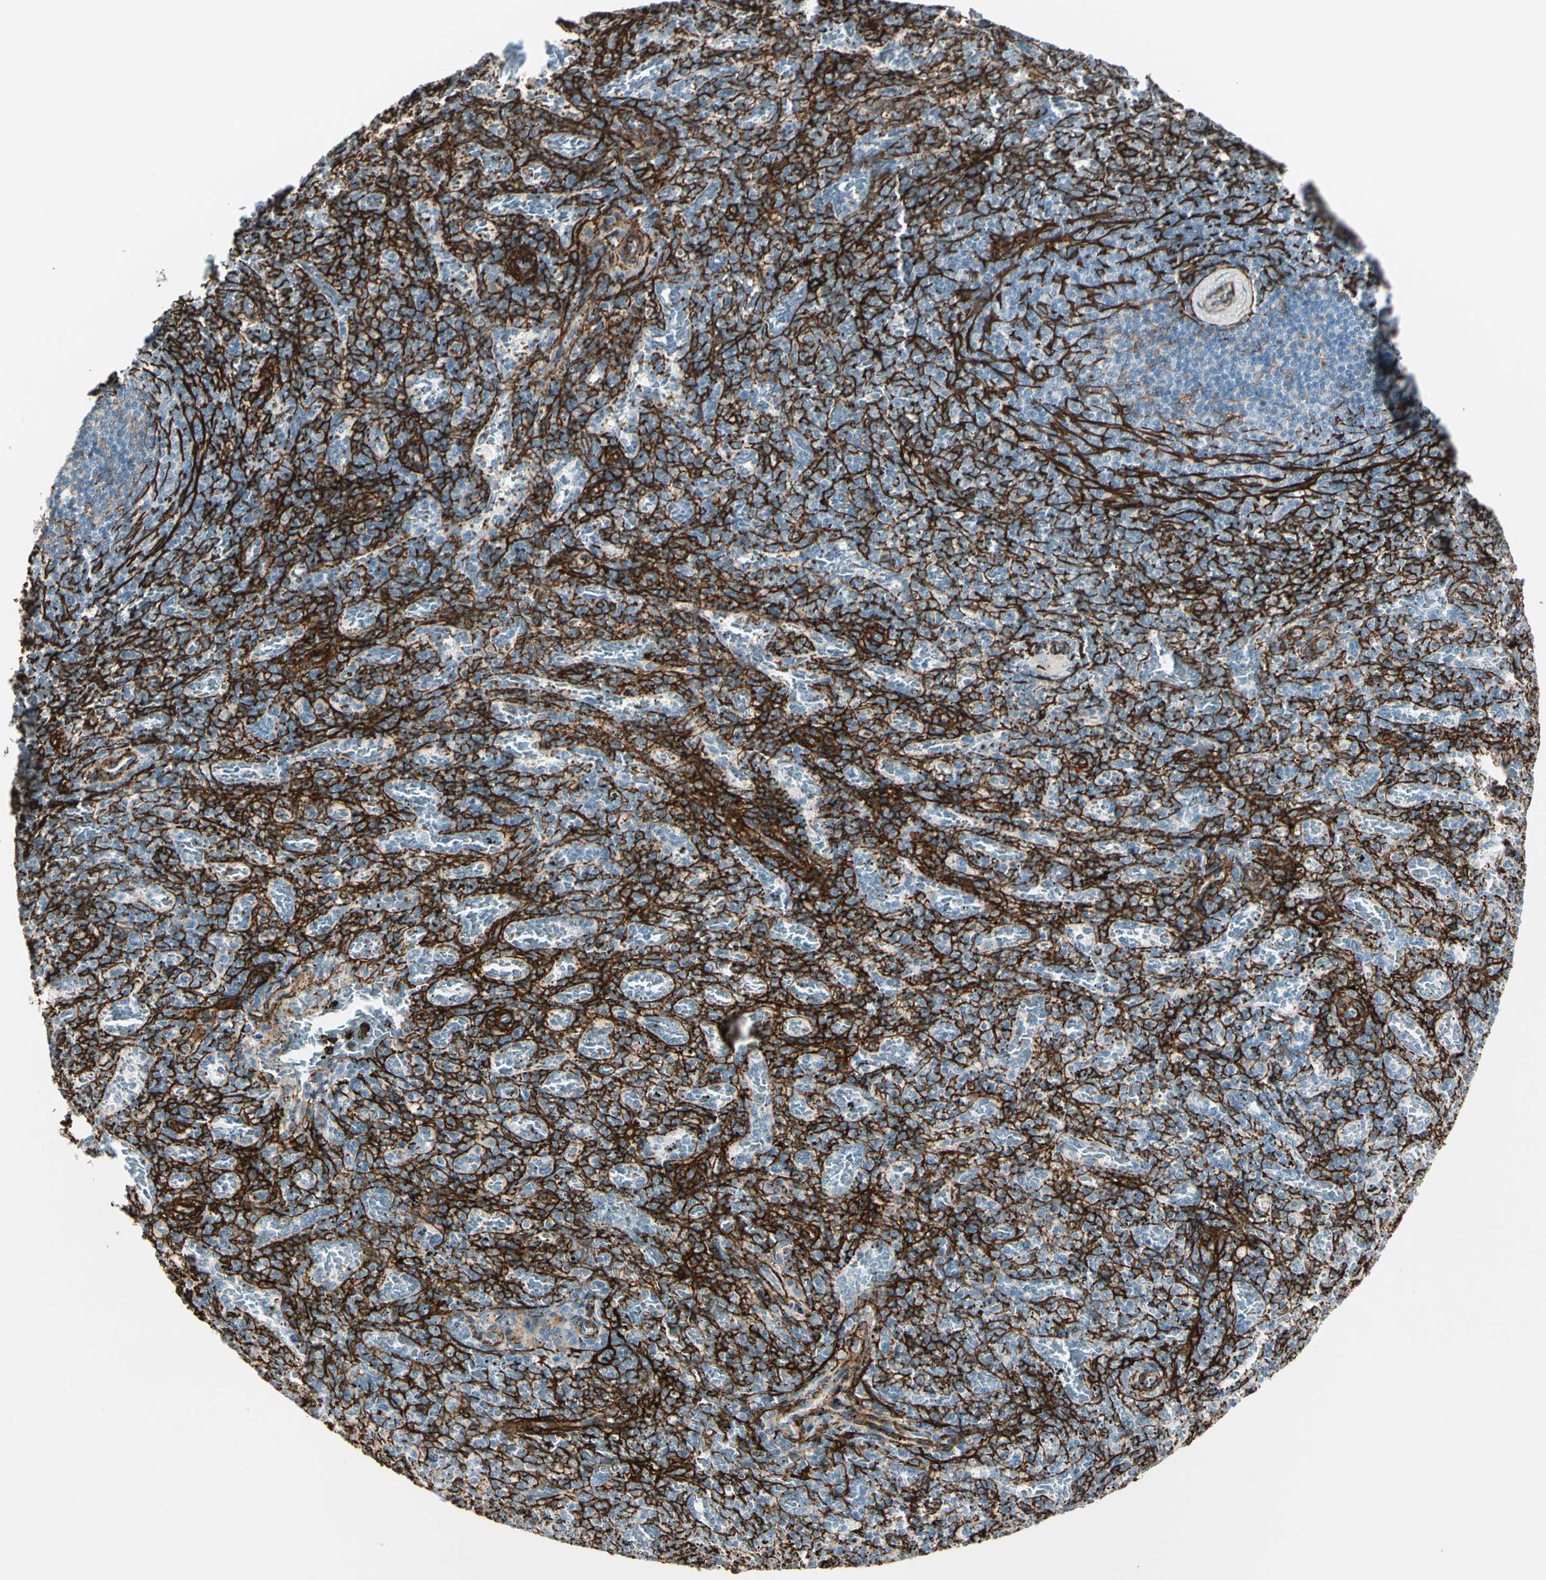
{"staining": {"intensity": "negative", "quantity": "none", "location": "none"}, "tissue": "spleen", "cell_type": "Cells in red pulp", "image_type": "normal", "snomed": [{"axis": "morphology", "description": "Normal tissue, NOS"}, {"axis": "topography", "description": "Spleen"}], "caption": "DAB (3,3'-diaminobenzidine) immunohistochemical staining of normal spleen shows no significant staining in cells in red pulp.", "gene": "CALD1", "patient": {"sex": "female", "age": 43}}